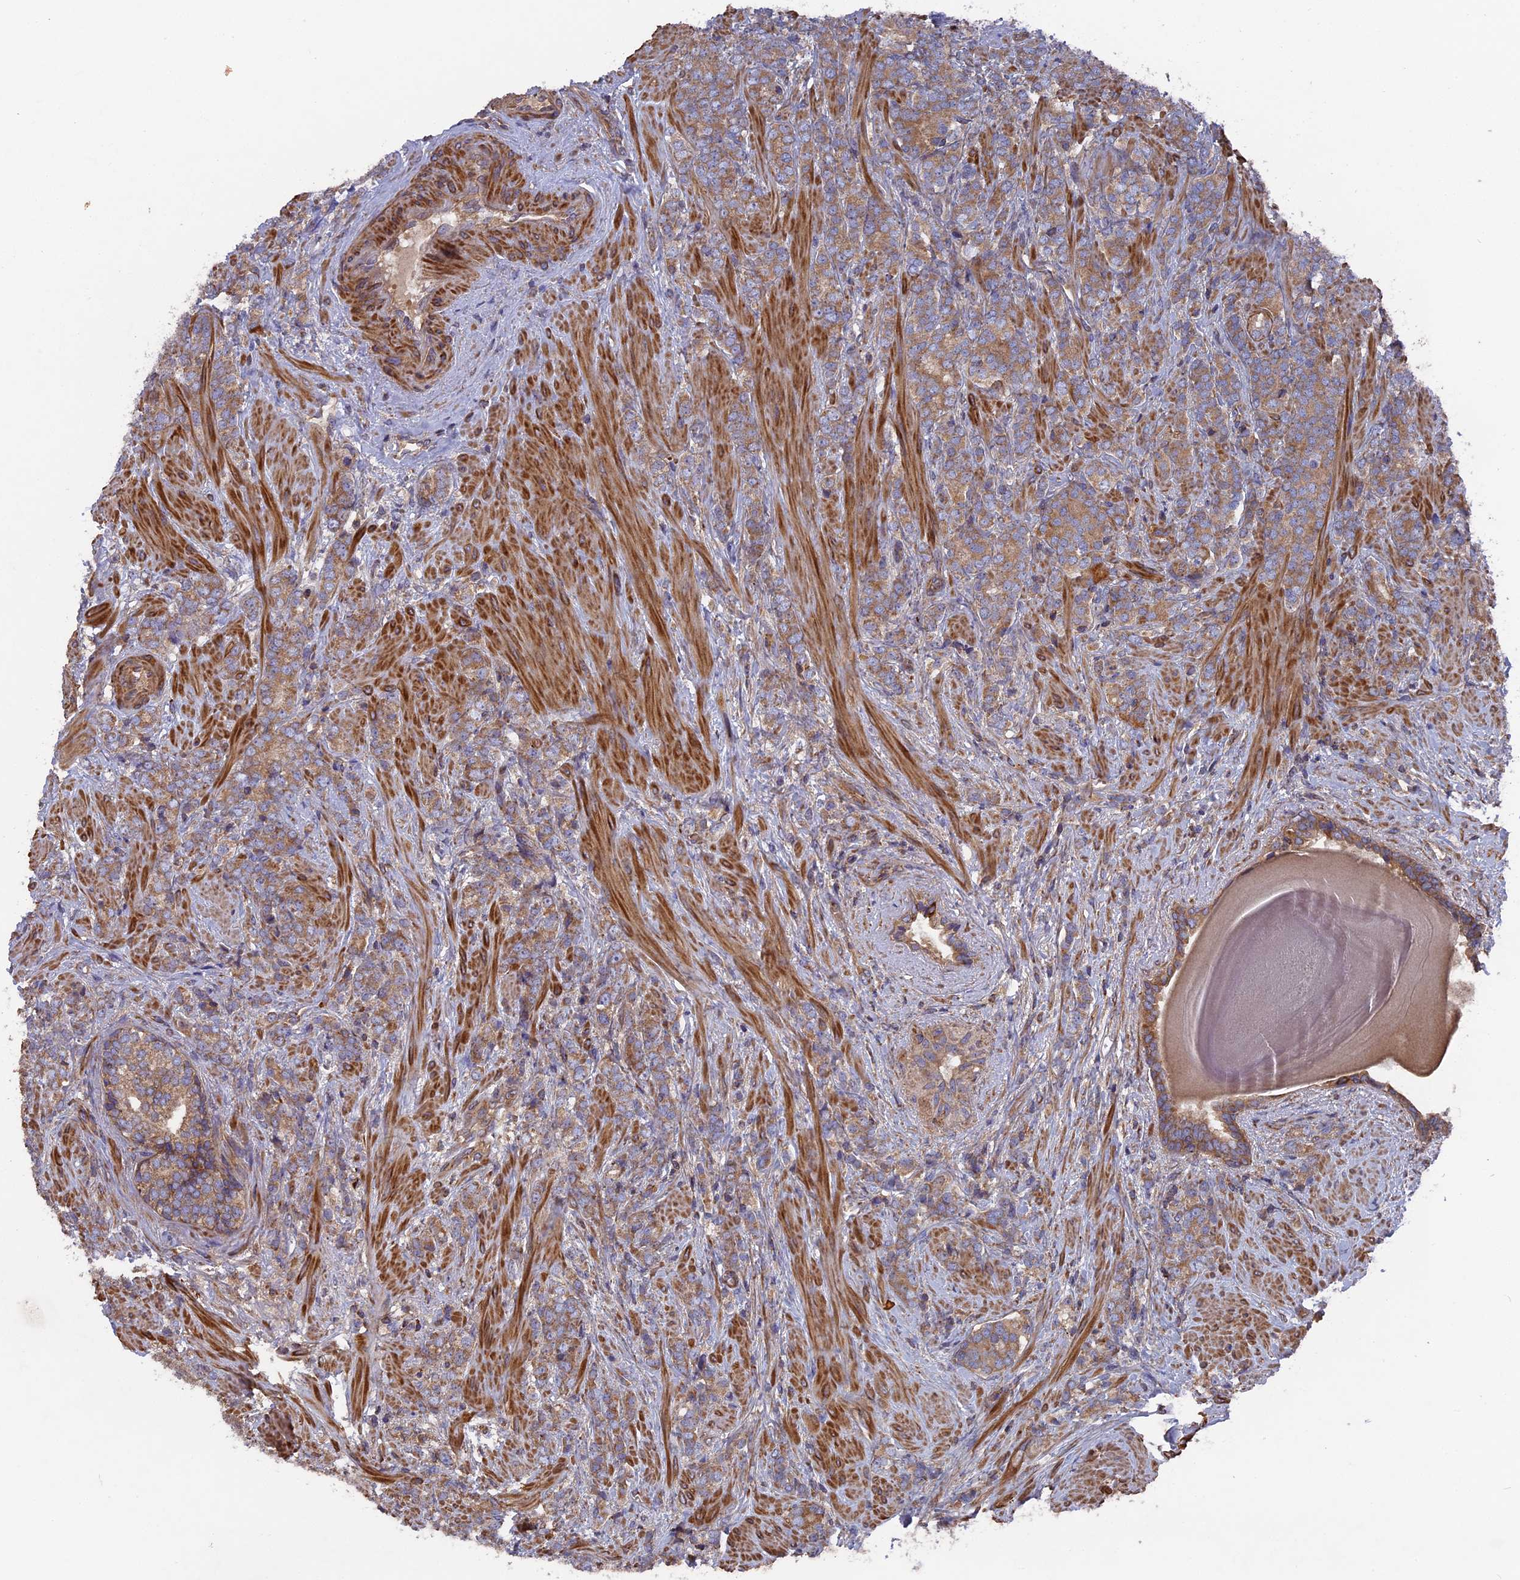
{"staining": {"intensity": "moderate", "quantity": ">75%", "location": "cytoplasmic/membranous"}, "tissue": "prostate cancer", "cell_type": "Tumor cells", "image_type": "cancer", "snomed": [{"axis": "morphology", "description": "Adenocarcinoma, High grade"}, {"axis": "topography", "description": "Prostate"}], "caption": "IHC staining of adenocarcinoma (high-grade) (prostate), which exhibits medium levels of moderate cytoplasmic/membranous positivity in about >75% of tumor cells indicating moderate cytoplasmic/membranous protein positivity. The staining was performed using DAB (brown) for protein detection and nuclei were counterstained in hematoxylin (blue).", "gene": "TELO2", "patient": {"sex": "male", "age": 64}}